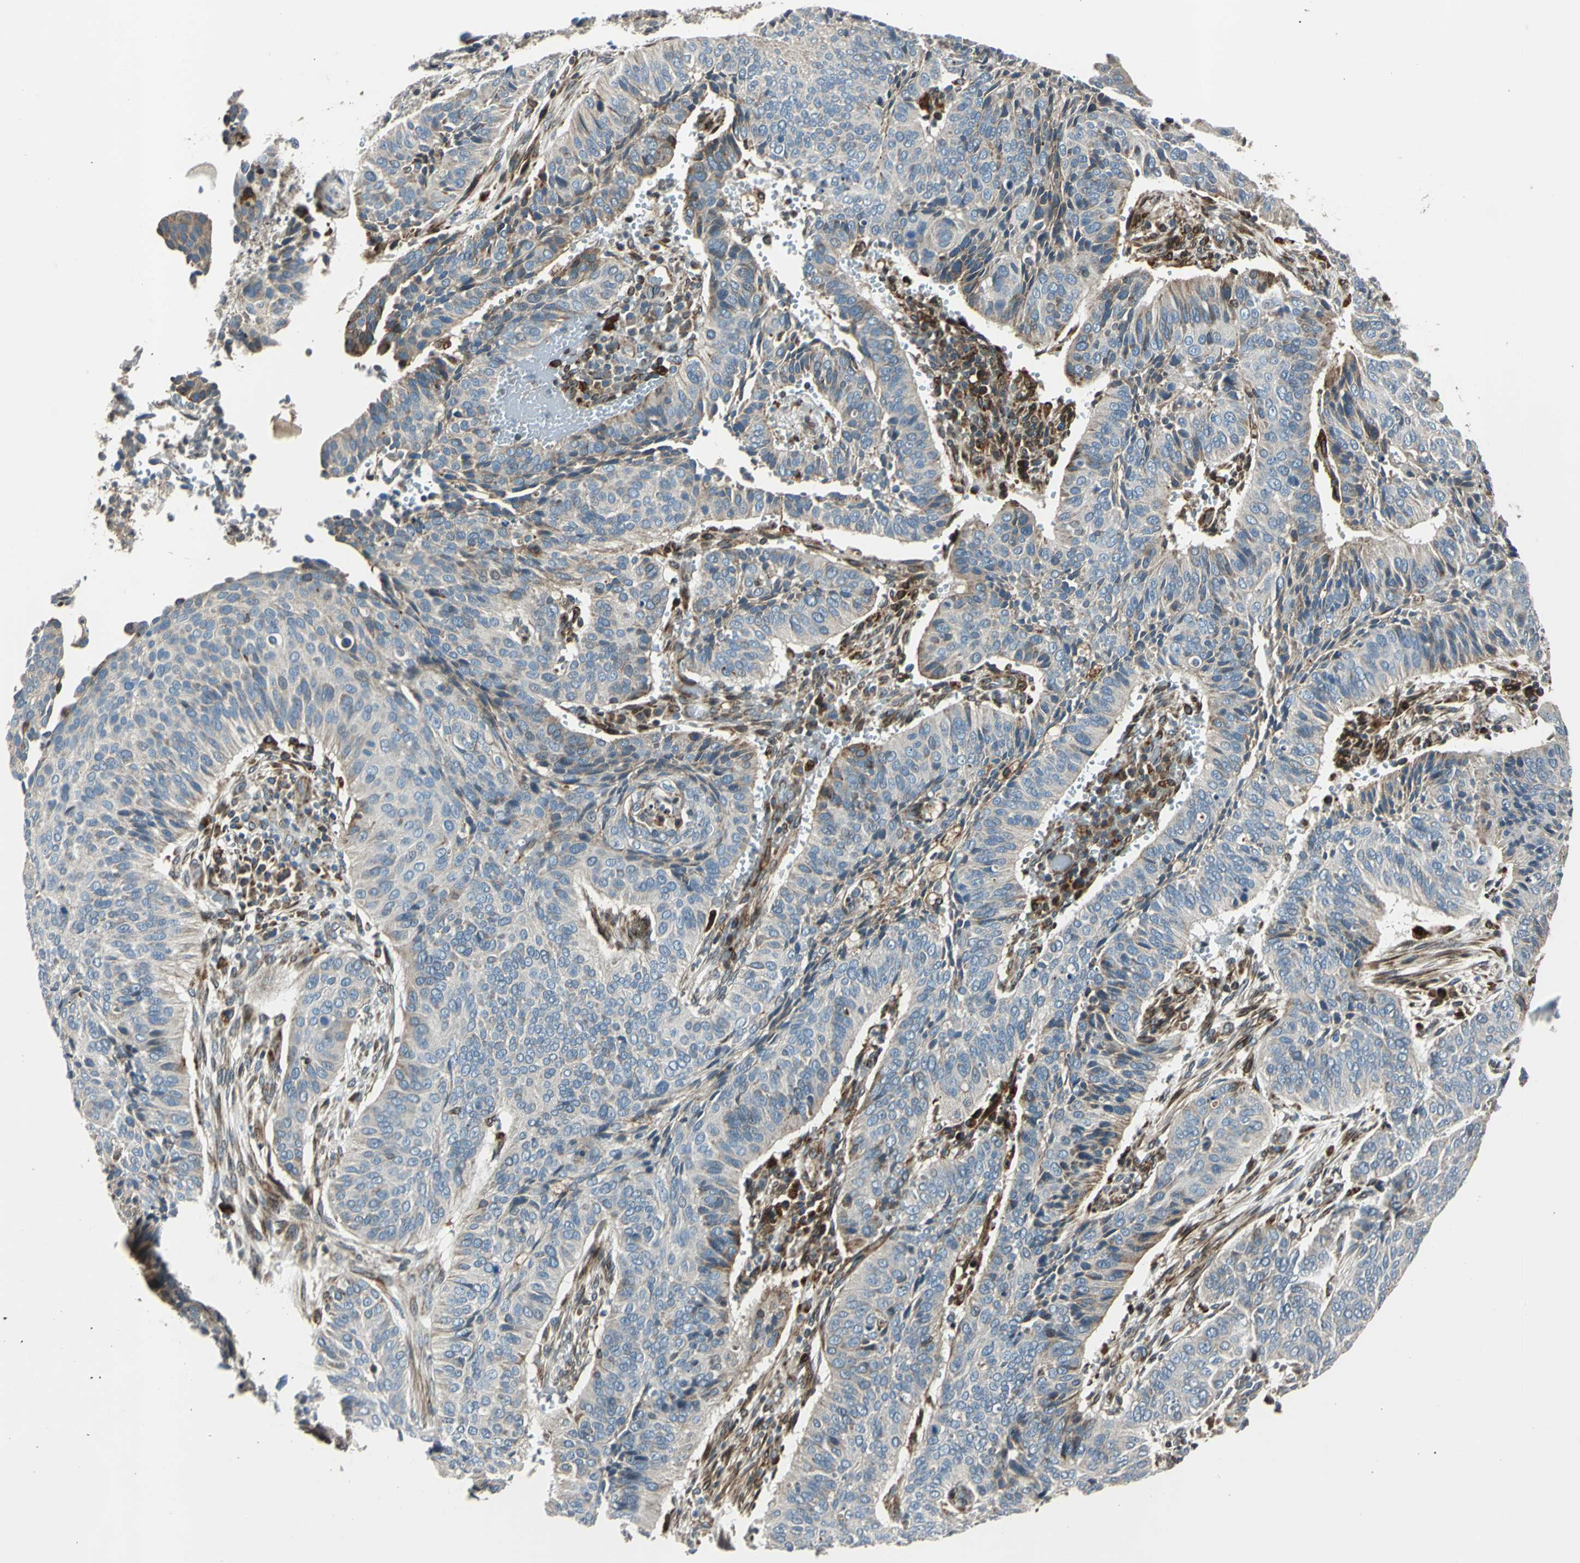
{"staining": {"intensity": "moderate", "quantity": "<25%", "location": "cytoplasmic/membranous"}, "tissue": "cervical cancer", "cell_type": "Tumor cells", "image_type": "cancer", "snomed": [{"axis": "morphology", "description": "Squamous cell carcinoma, NOS"}, {"axis": "topography", "description": "Cervix"}], "caption": "Cervical cancer (squamous cell carcinoma) stained with a protein marker displays moderate staining in tumor cells.", "gene": "HTATIP2", "patient": {"sex": "female", "age": 39}}